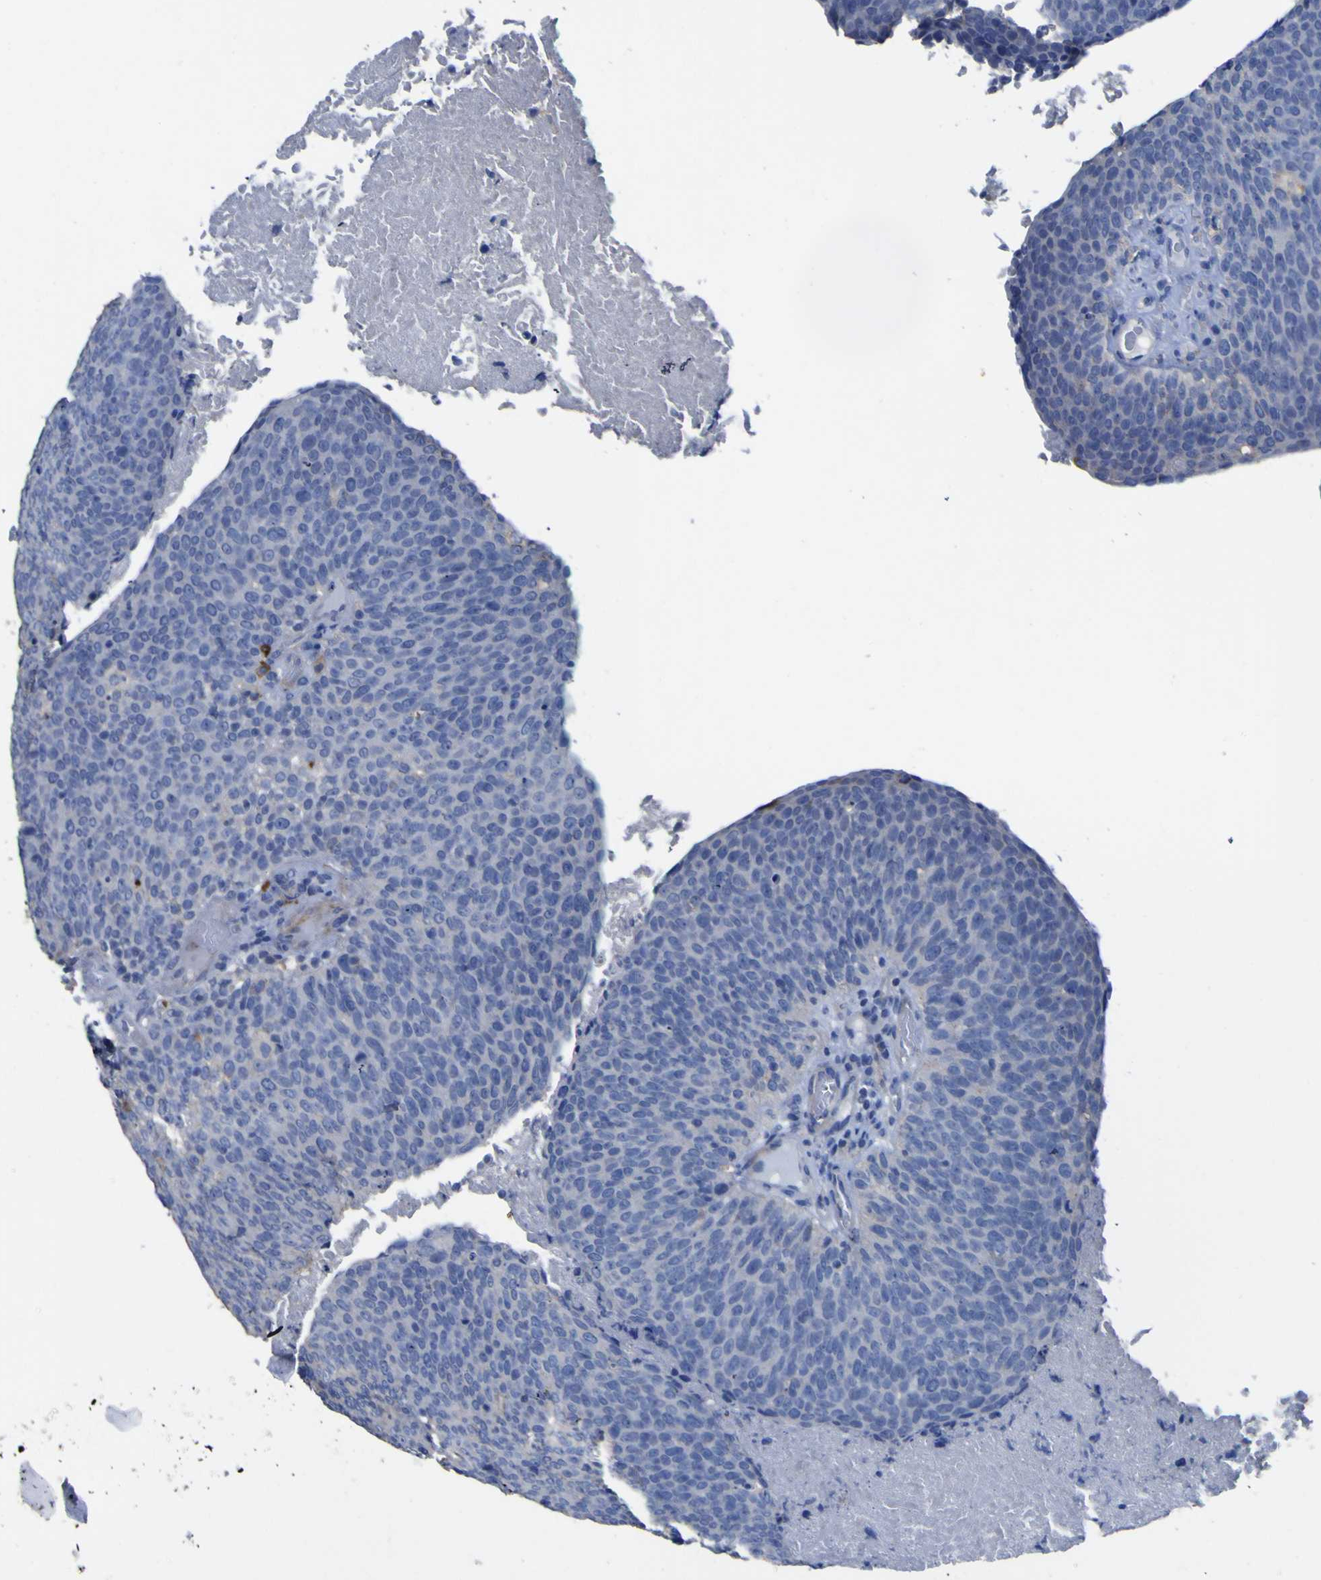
{"staining": {"intensity": "negative", "quantity": "none", "location": "none"}, "tissue": "head and neck cancer", "cell_type": "Tumor cells", "image_type": "cancer", "snomed": [{"axis": "morphology", "description": "Squamous cell carcinoma, NOS"}, {"axis": "morphology", "description": "Squamous cell carcinoma, metastatic, NOS"}, {"axis": "topography", "description": "Lymph node"}, {"axis": "topography", "description": "Head-Neck"}], "caption": "Squamous cell carcinoma (head and neck) was stained to show a protein in brown. There is no significant expression in tumor cells. The staining was performed using DAB (3,3'-diaminobenzidine) to visualize the protein expression in brown, while the nuclei were stained in blue with hematoxylin (Magnification: 20x).", "gene": "AGO4", "patient": {"sex": "male", "age": 62}}